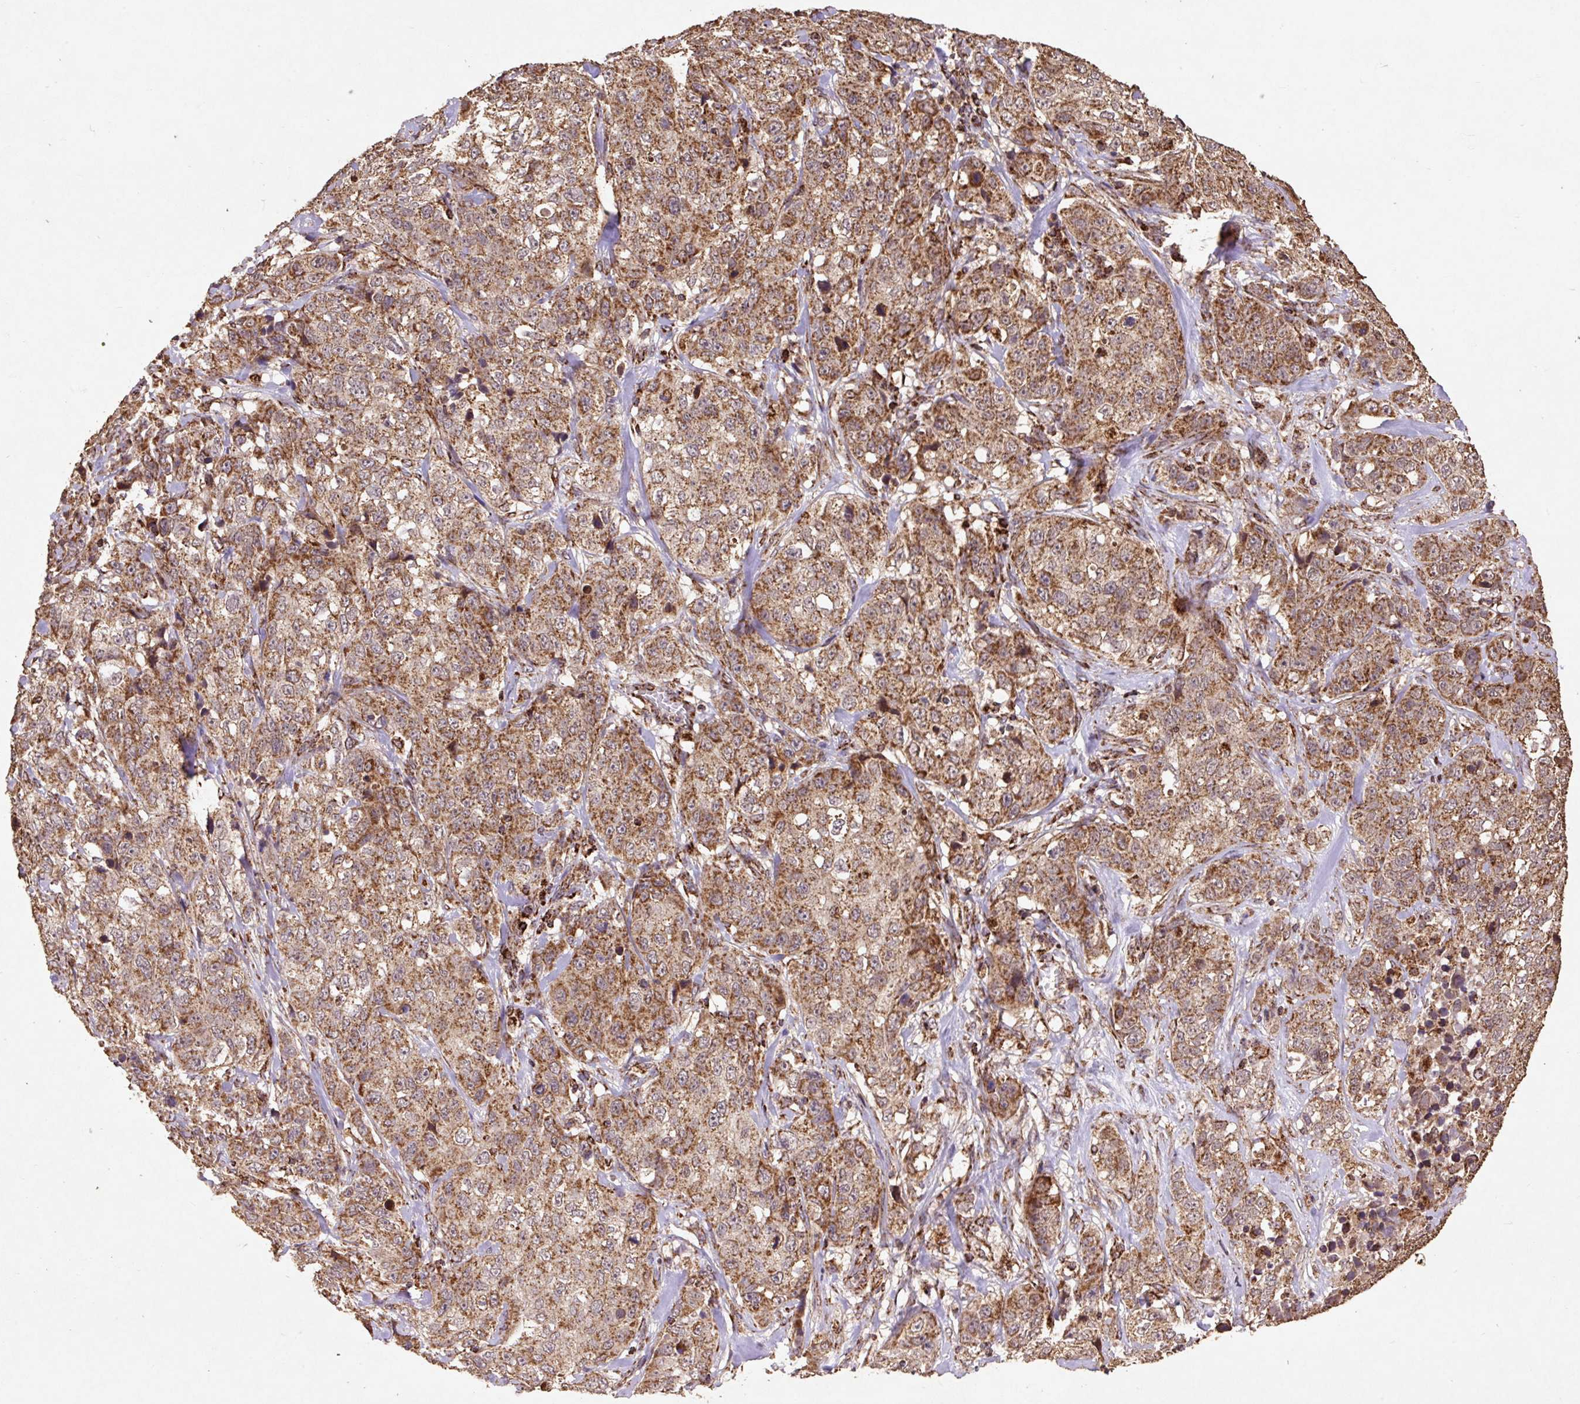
{"staining": {"intensity": "moderate", "quantity": ">75%", "location": "cytoplasmic/membranous"}, "tissue": "stomach cancer", "cell_type": "Tumor cells", "image_type": "cancer", "snomed": [{"axis": "morphology", "description": "Adenocarcinoma, NOS"}, {"axis": "topography", "description": "Stomach"}], "caption": "IHC image of stomach cancer stained for a protein (brown), which shows medium levels of moderate cytoplasmic/membranous staining in about >75% of tumor cells.", "gene": "ATP5F1A", "patient": {"sex": "male", "age": 48}}